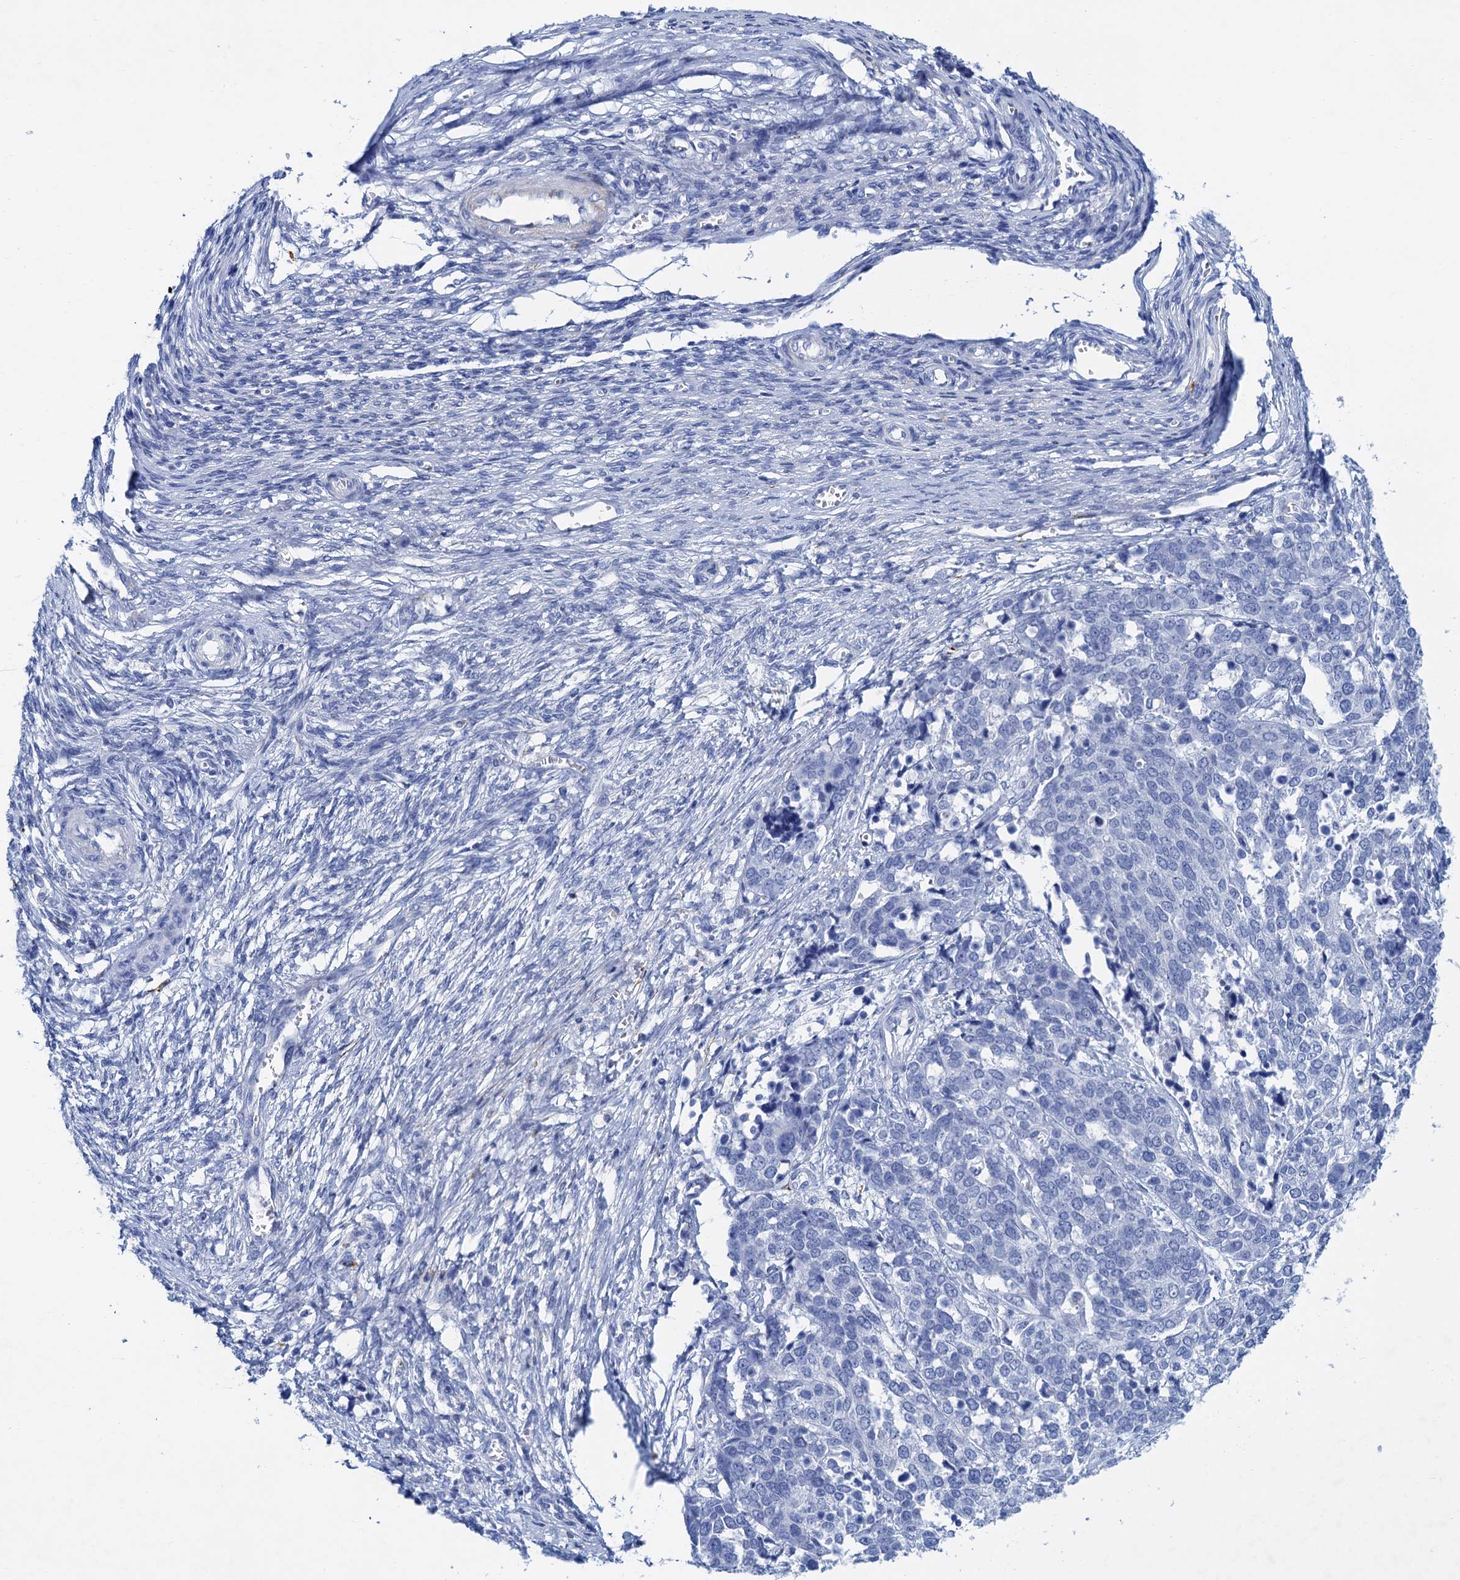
{"staining": {"intensity": "negative", "quantity": "none", "location": "none"}, "tissue": "ovarian cancer", "cell_type": "Tumor cells", "image_type": "cancer", "snomed": [{"axis": "morphology", "description": "Cystadenocarcinoma, serous, NOS"}, {"axis": "topography", "description": "Ovary"}], "caption": "Immunohistochemical staining of ovarian cancer (serous cystadenocarcinoma) demonstrates no significant positivity in tumor cells. (DAB (3,3'-diaminobenzidine) immunohistochemistry, high magnification).", "gene": "NLRP10", "patient": {"sex": "female", "age": 44}}